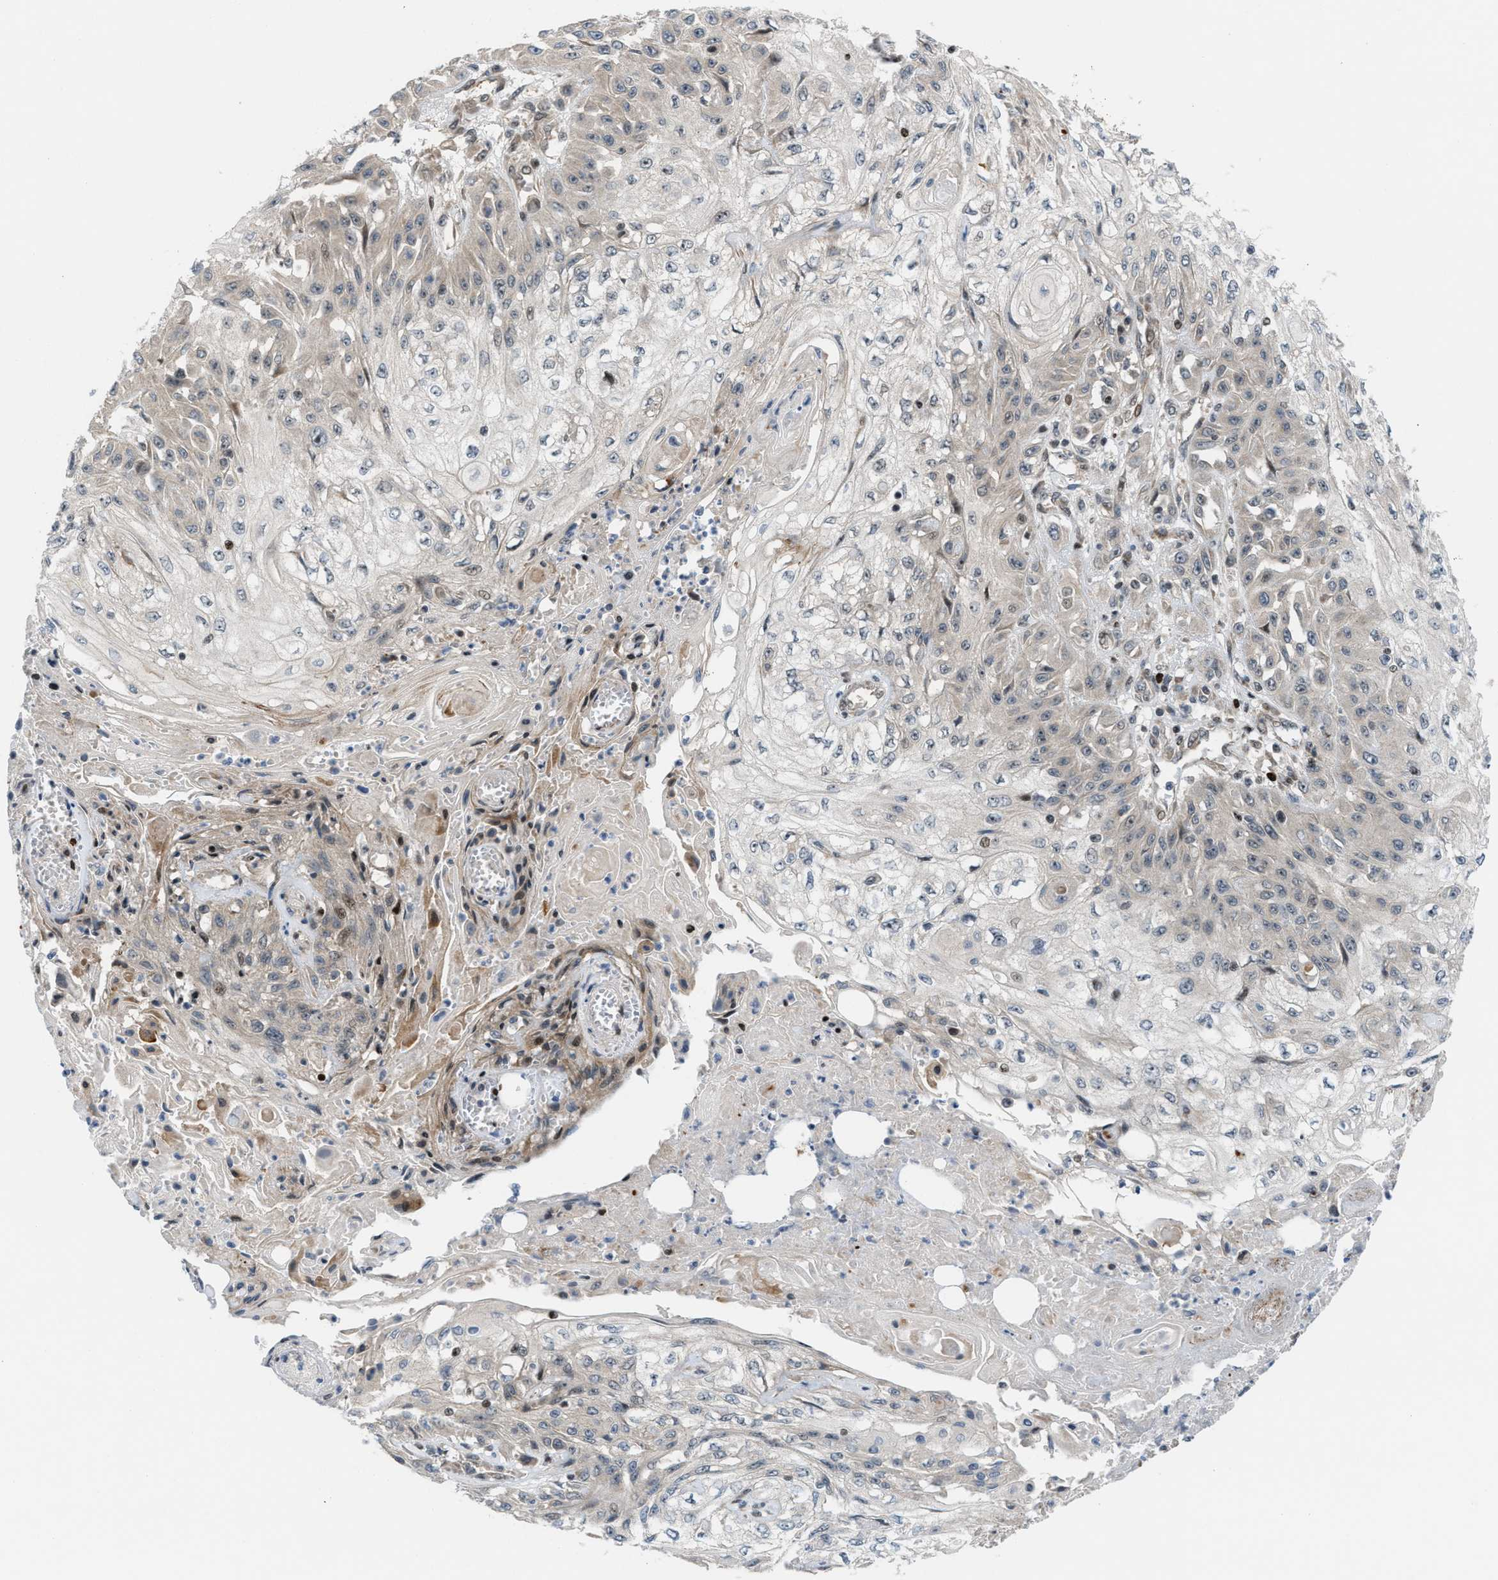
{"staining": {"intensity": "weak", "quantity": "<25%", "location": "cytoplasmic/membranous"}, "tissue": "skin cancer", "cell_type": "Tumor cells", "image_type": "cancer", "snomed": [{"axis": "morphology", "description": "Squamous cell carcinoma, NOS"}, {"axis": "morphology", "description": "Squamous cell carcinoma, metastatic, NOS"}, {"axis": "topography", "description": "Skin"}, {"axis": "topography", "description": "Lymph node"}], "caption": "IHC of skin squamous cell carcinoma demonstrates no staining in tumor cells. (Brightfield microscopy of DAB (3,3'-diaminobenzidine) immunohistochemistry (IHC) at high magnification).", "gene": "ZNF276", "patient": {"sex": "male", "age": 75}}